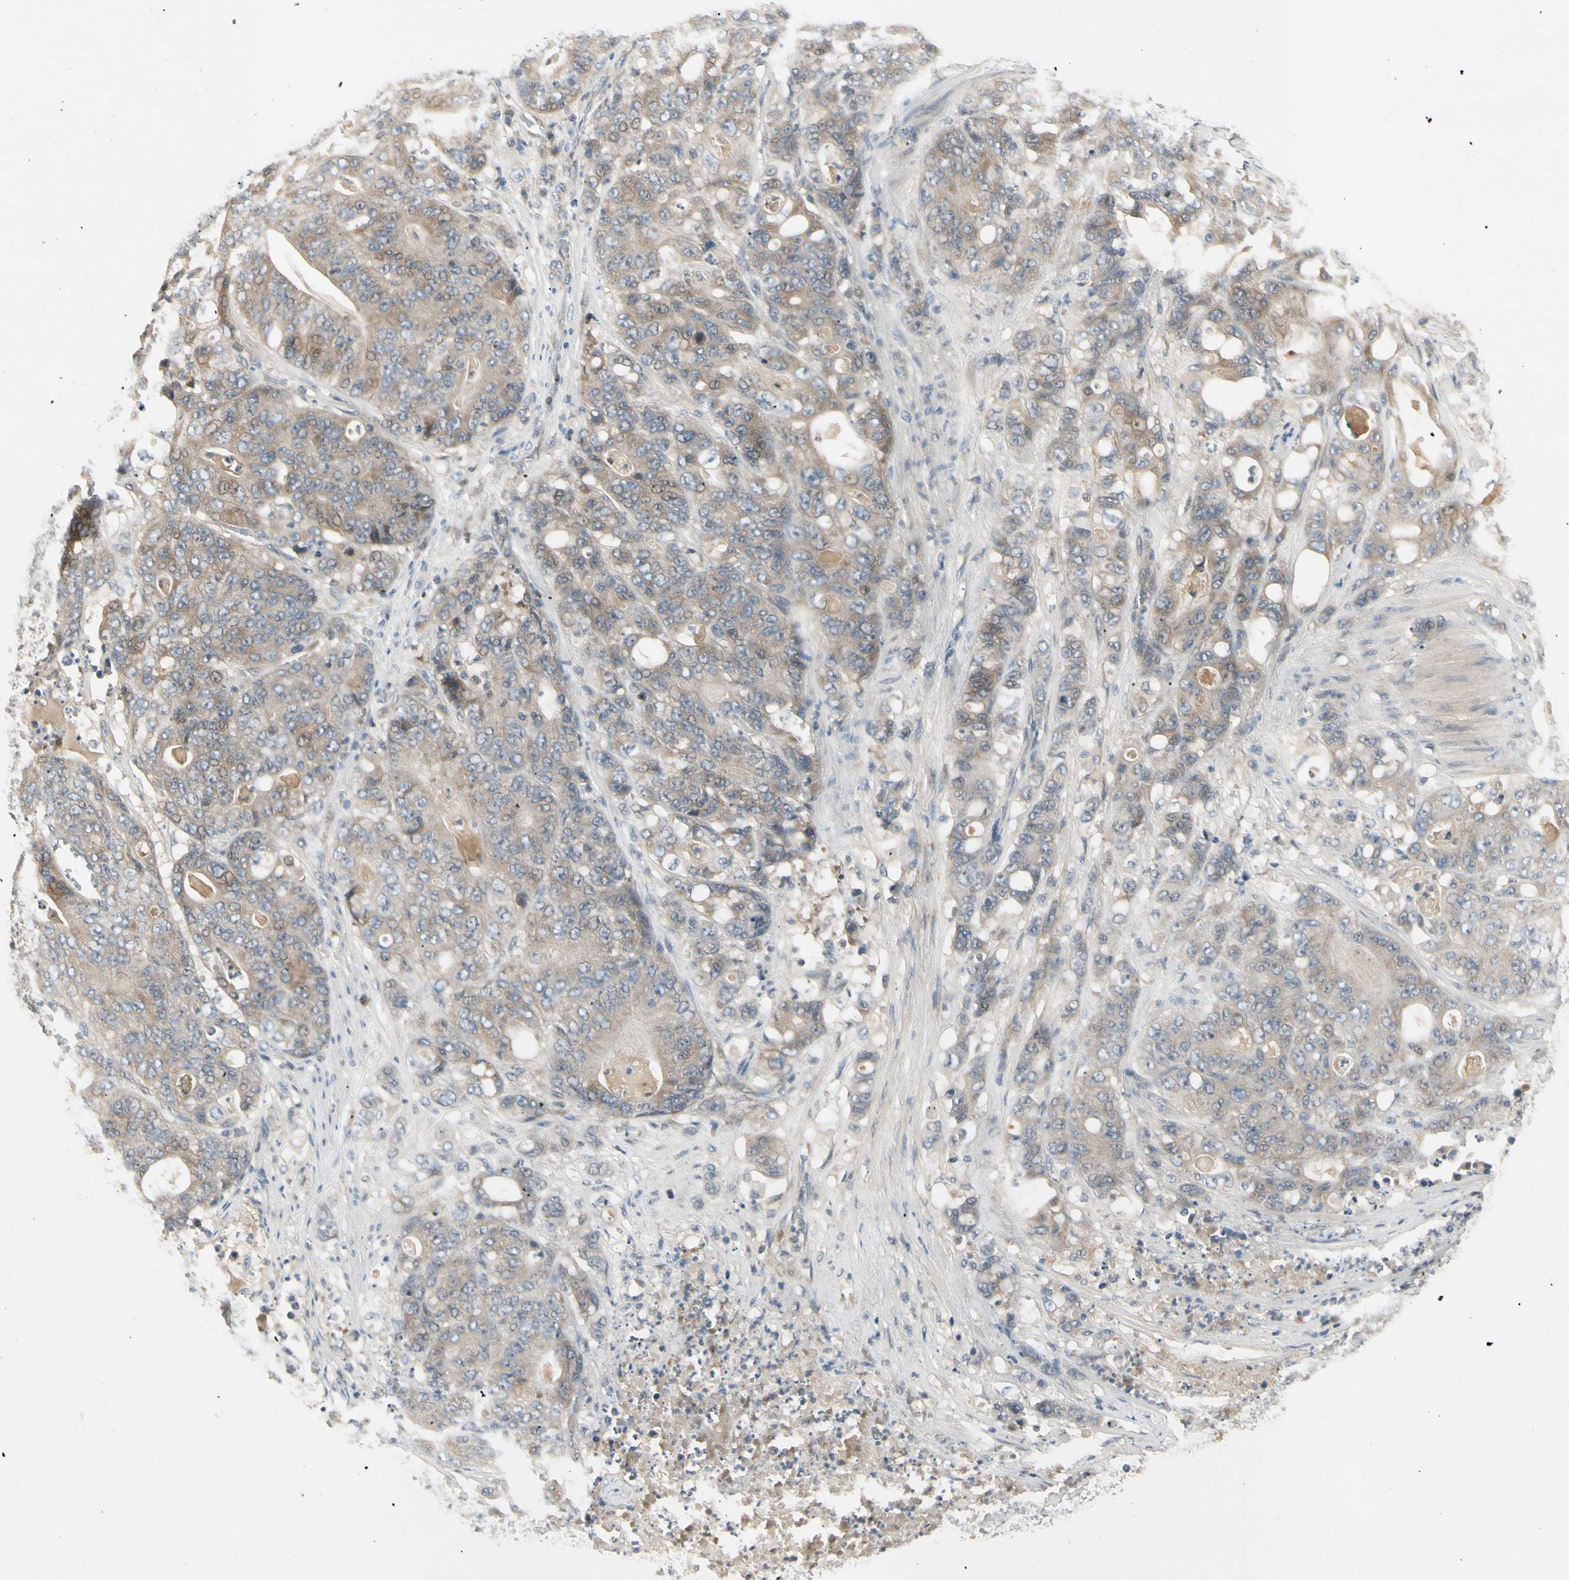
{"staining": {"intensity": "weak", "quantity": ">75%", "location": "cytoplasmic/membranous"}, "tissue": "stomach cancer", "cell_type": "Tumor cells", "image_type": "cancer", "snomed": [{"axis": "morphology", "description": "Adenocarcinoma, NOS"}, {"axis": "topography", "description": "Stomach"}], "caption": "Human stomach cancer stained with a brown dye exhibits weak cytoplasmic/membranous positive positivity in approximately >75% of tumor cells.", "gene": "CCL4", "patient": {"sex": "female", "age": 73}}